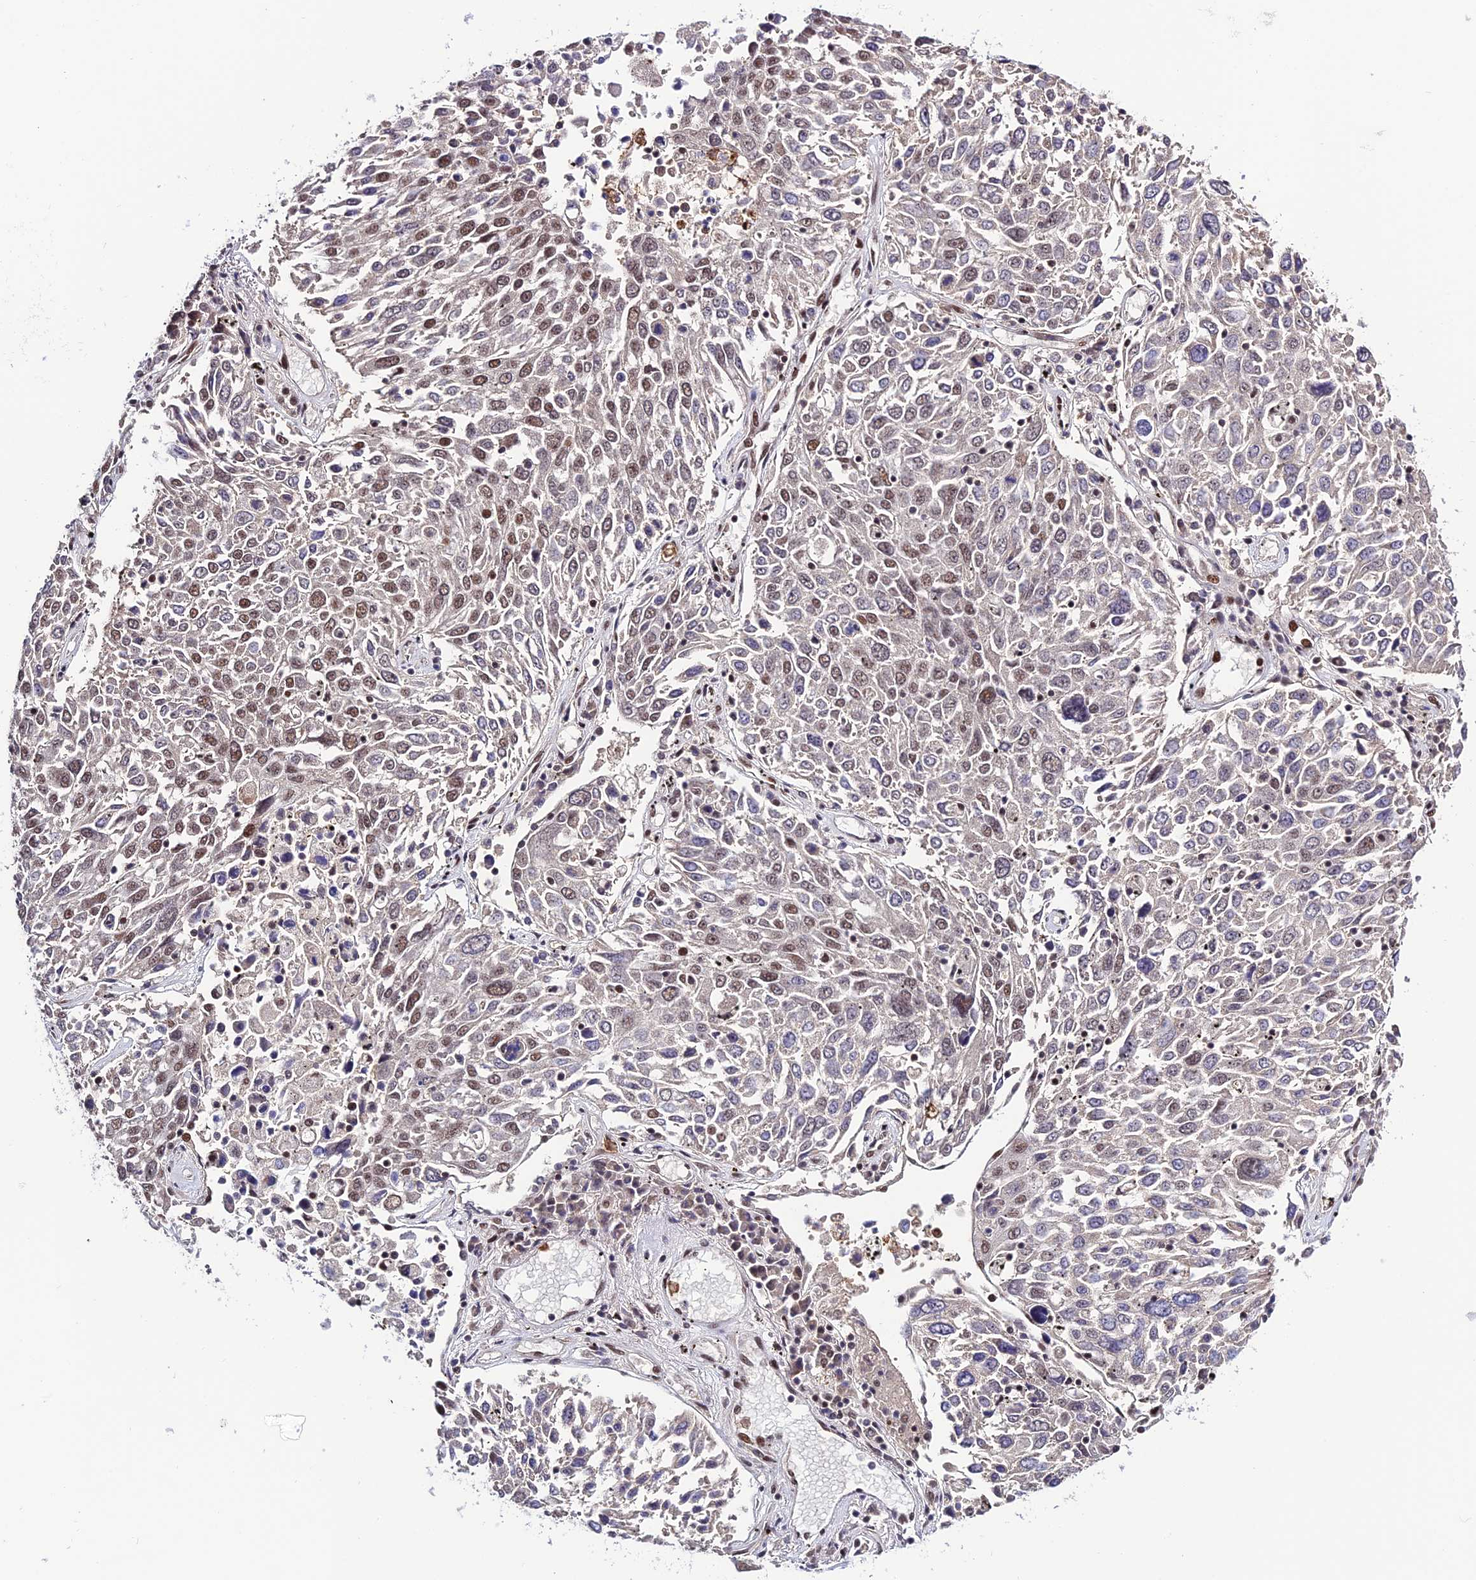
{"staining": {"intensity": "moderate", "quantity": "<25%", "location": "nuclear"}, "tissue": "lung cancer", "cell_type": "Tumor cells", "image_type": "cancer", "snomed": [{"axis": "morphology", "description": "Squamous cell carcinoma, NOS"}, {"axis": "topography", "description": "Lung"}], "caption": "High-power microscopy captured an immunohistochemistry histopathology image of squamous cell carcinoma (lung), revealing moderate nuclear staining in about <25% of tumor cells.", "gene": "SYT15", "patient": {"sex": "male", "age": 65}}